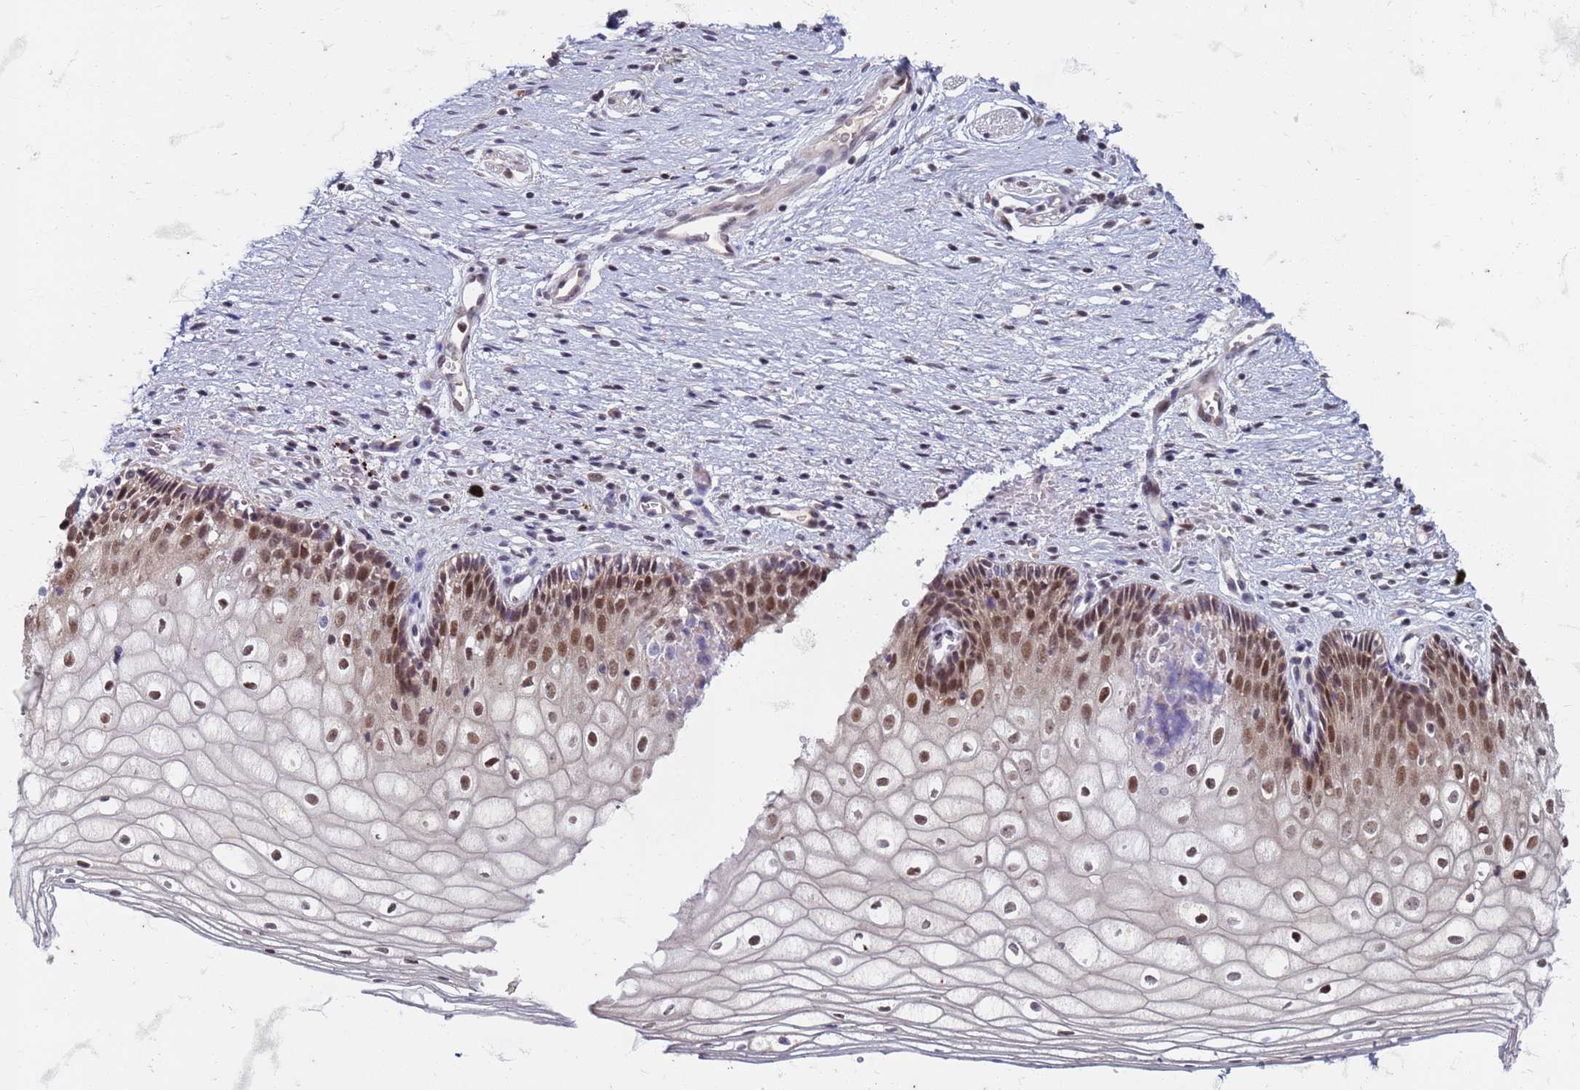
{"staining": {"intensity": "moderate", "quantity": ">75%", "location": "nuclear"}, "tissue": "vagina", "cell_type": "Squamous epithelial cells", "image_type": "normal", "snomed": [{"axis": "morphology", "description": "Normal tissue, NOS"}, {"axis": "topography", "description": "Vagina"}], "caption": "Immunohistochemical staining of benign human vagina exhibits medium levels of moderate nuclear staining in approximately >75% of squamous epithelial cells. (DAB (3,3'-diaminobenzidine) IHC with brightfield microscopy, high magnification).", "gene": "TRMT6", "patient": {"sex": "female", "age": 60}}